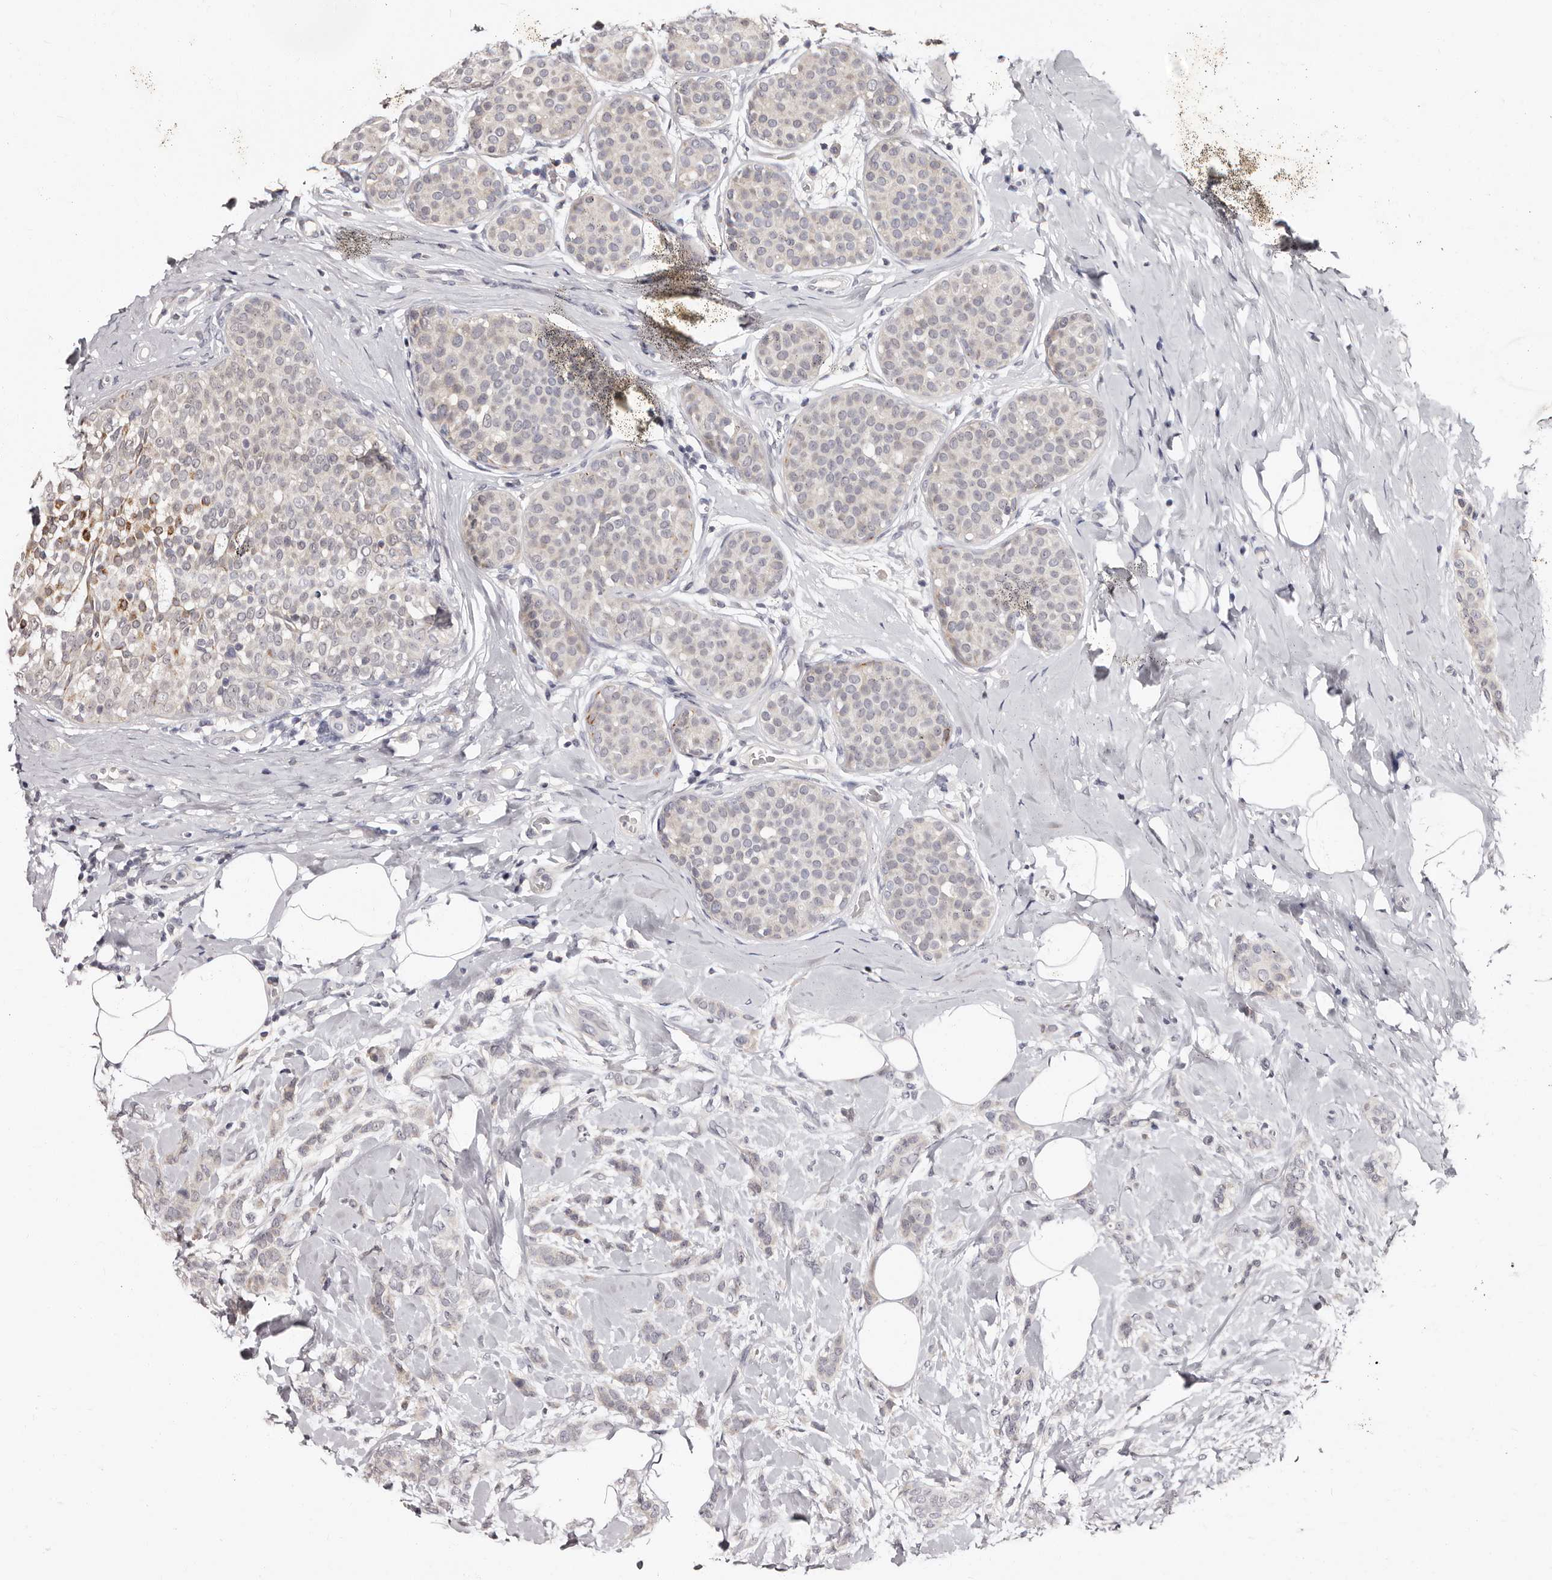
{"staining": {"intensity": "negative", "quantity": "none", "location": "none"}, "tissue": "breast cancer", "cell_type": "Tumor cells", "image_type": "cancer", "snomed": [{"axis": "morphology", "description": "Lobular carcinoma, in situ"}, {"axis": "morphology", "description": "Lobular carcinoma"}, {"axis": "topography", "description": "Breast"}], "caption": "Immunohistochemistry of breast cancer (lobular carcinoma in situ) exhibits no expression in tumor cells.", "gene": "PHF20L1", "patient": {"sex": "female", "age": 41}}